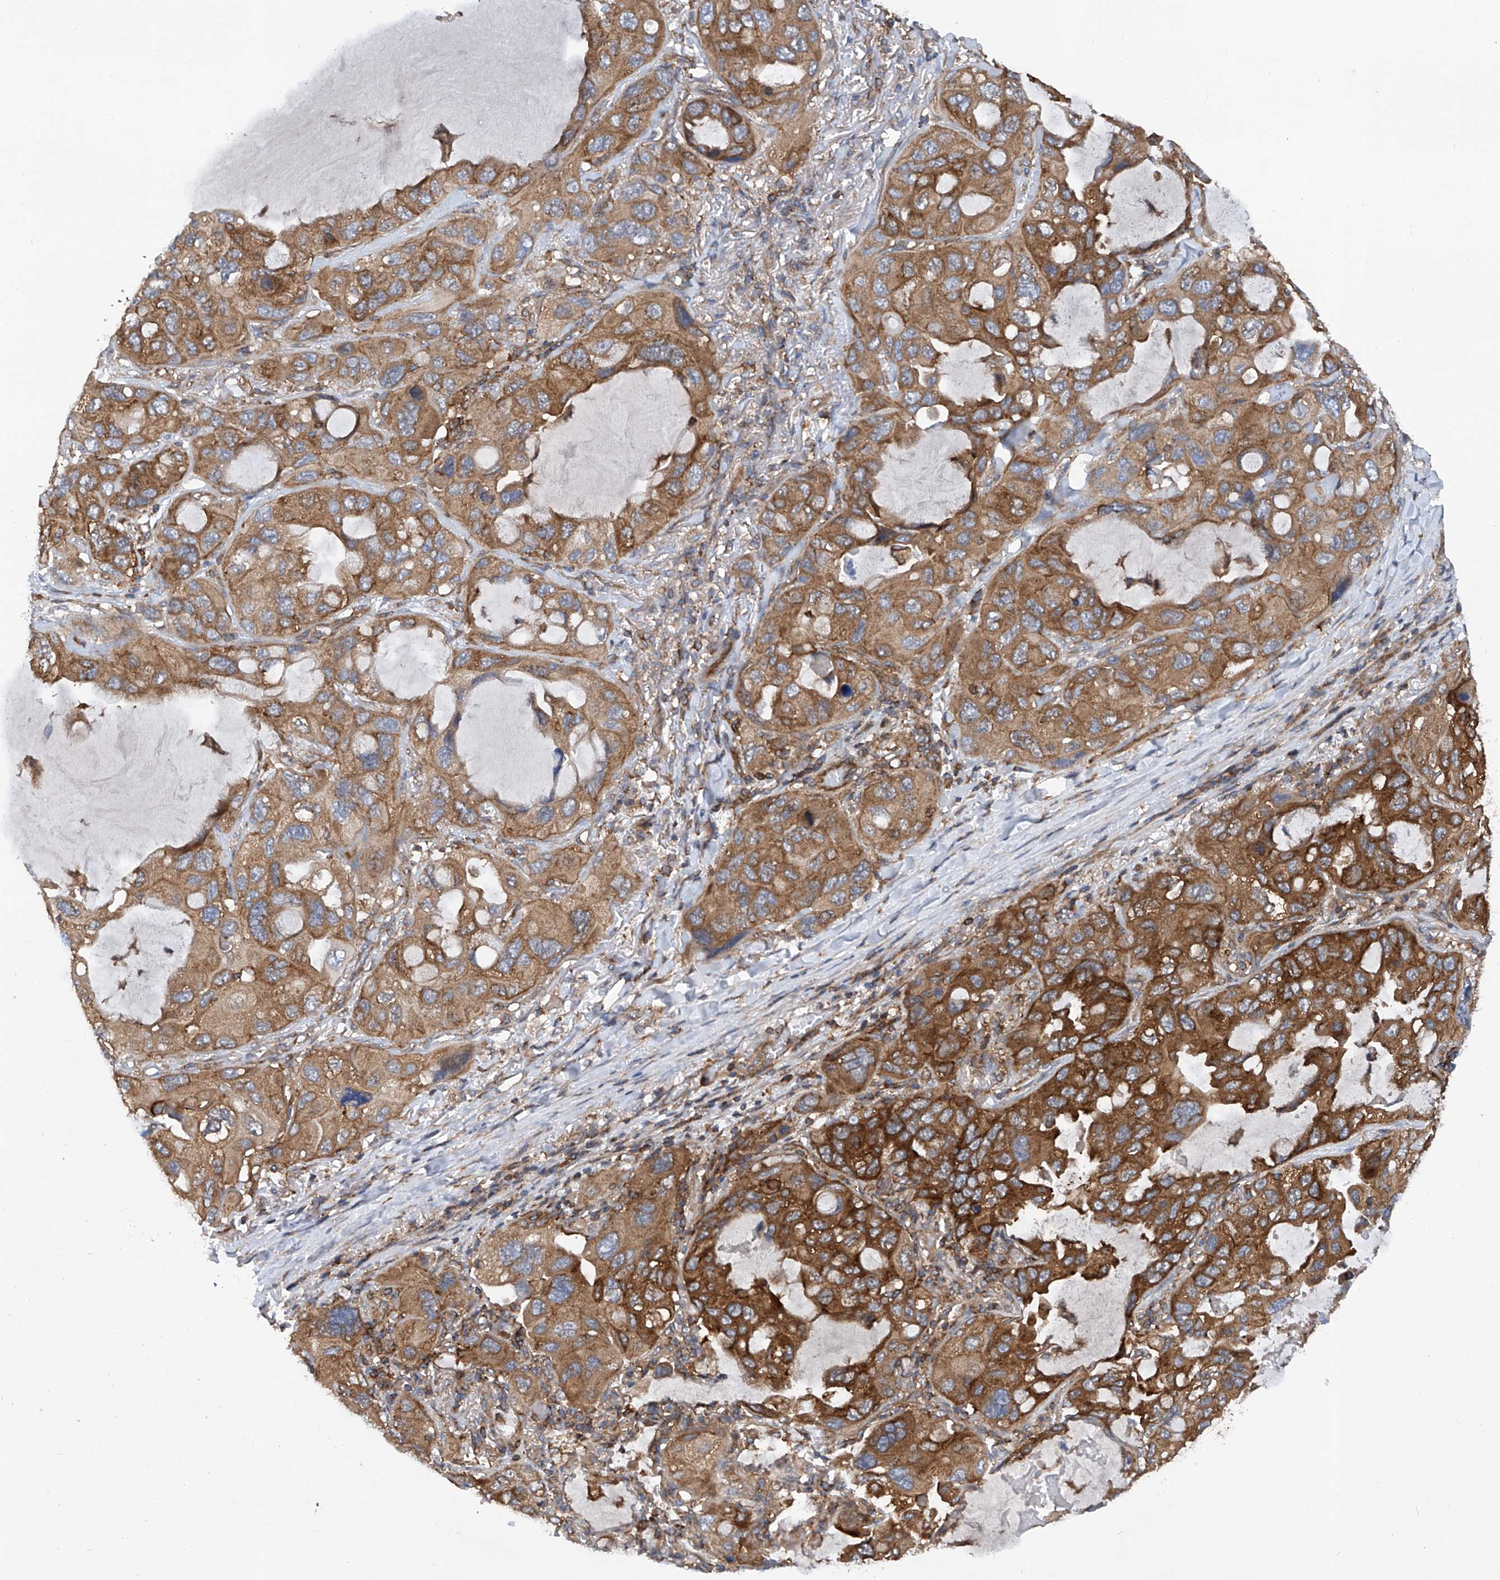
{"staining": {"intensity": "strong", "quantity": ">75%", "location": "cytoplasmic/membranous"}, "tissue": "lung cancer", "cell_type": "Tumor cells", "image_type": "cancer", "snomed": [{"axis": "morphology", "description": "Squamous cell carcinoma, NOS"}, {"axis": "topography", "description": "Lung"}], "caption": "Immunohistochemistry (IHC) image of neoplastic tissue: lung cancer stained using immunohistochemistry (IHC) demonstrates high levels of strong protein expression localized specifically in the cytoplasmic/membranous of tumor cells, appearing as a cytoplasmic/membranous brown color.", "gene": "SMAP1", "patient": {"sex": "female", "age": 73}}